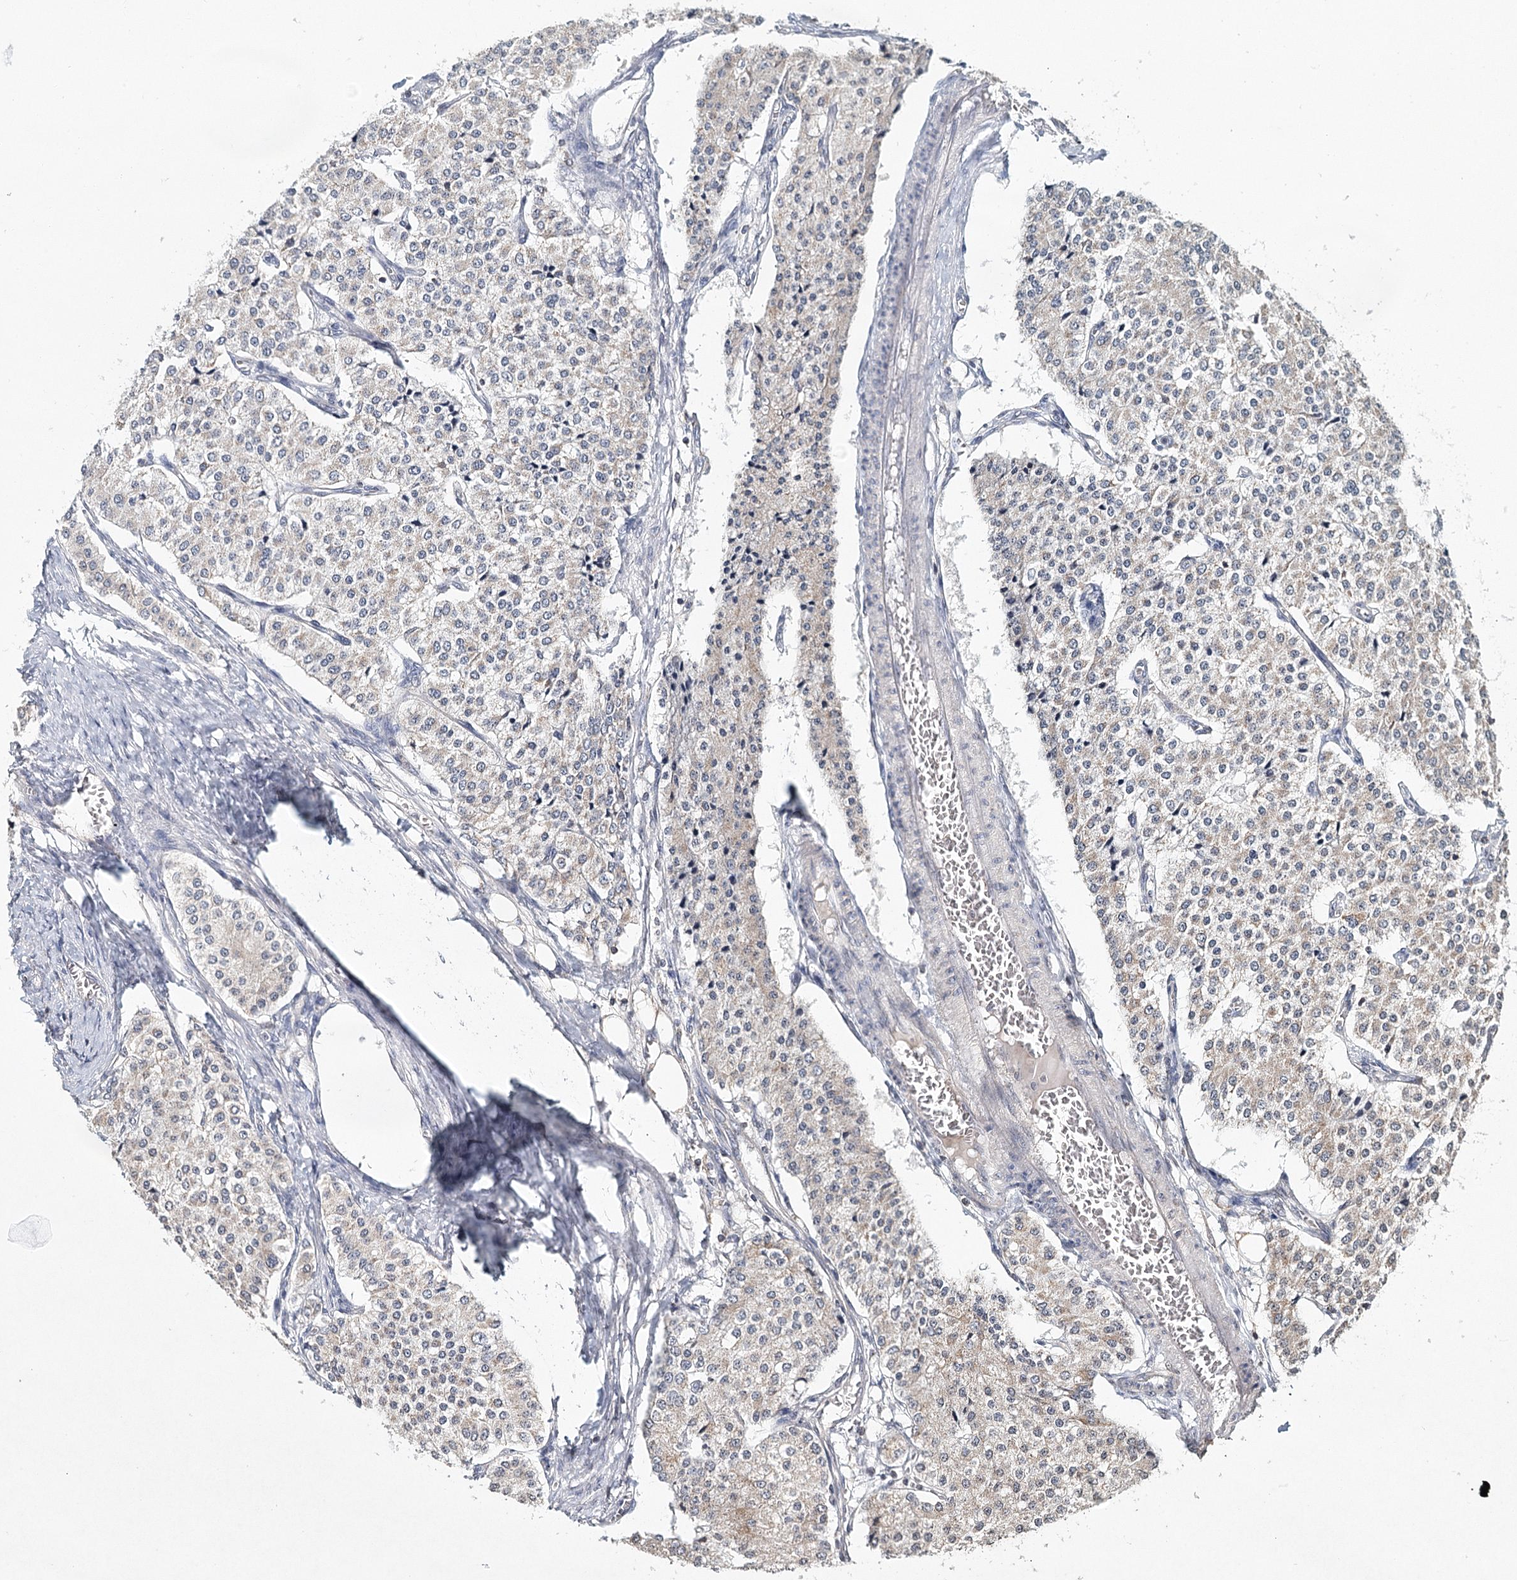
{"staining": {"intensity": "negative", "quantity": "none", "location": "none"}, "tissue": "carcinoid", "cell_type": "Tumor cells", "image_type": "cancer", "snomed": [{"axis": "morphology", "description": "Carcinoid, malignant, NOS"}, {"axis": "topography", "description": "Colon"}], "caption": "Tumor cells are negative for brown protein staining in carcinoid (malignant).", "gene": "ICOS", "patient": {"sex": "female", "age": 52}}